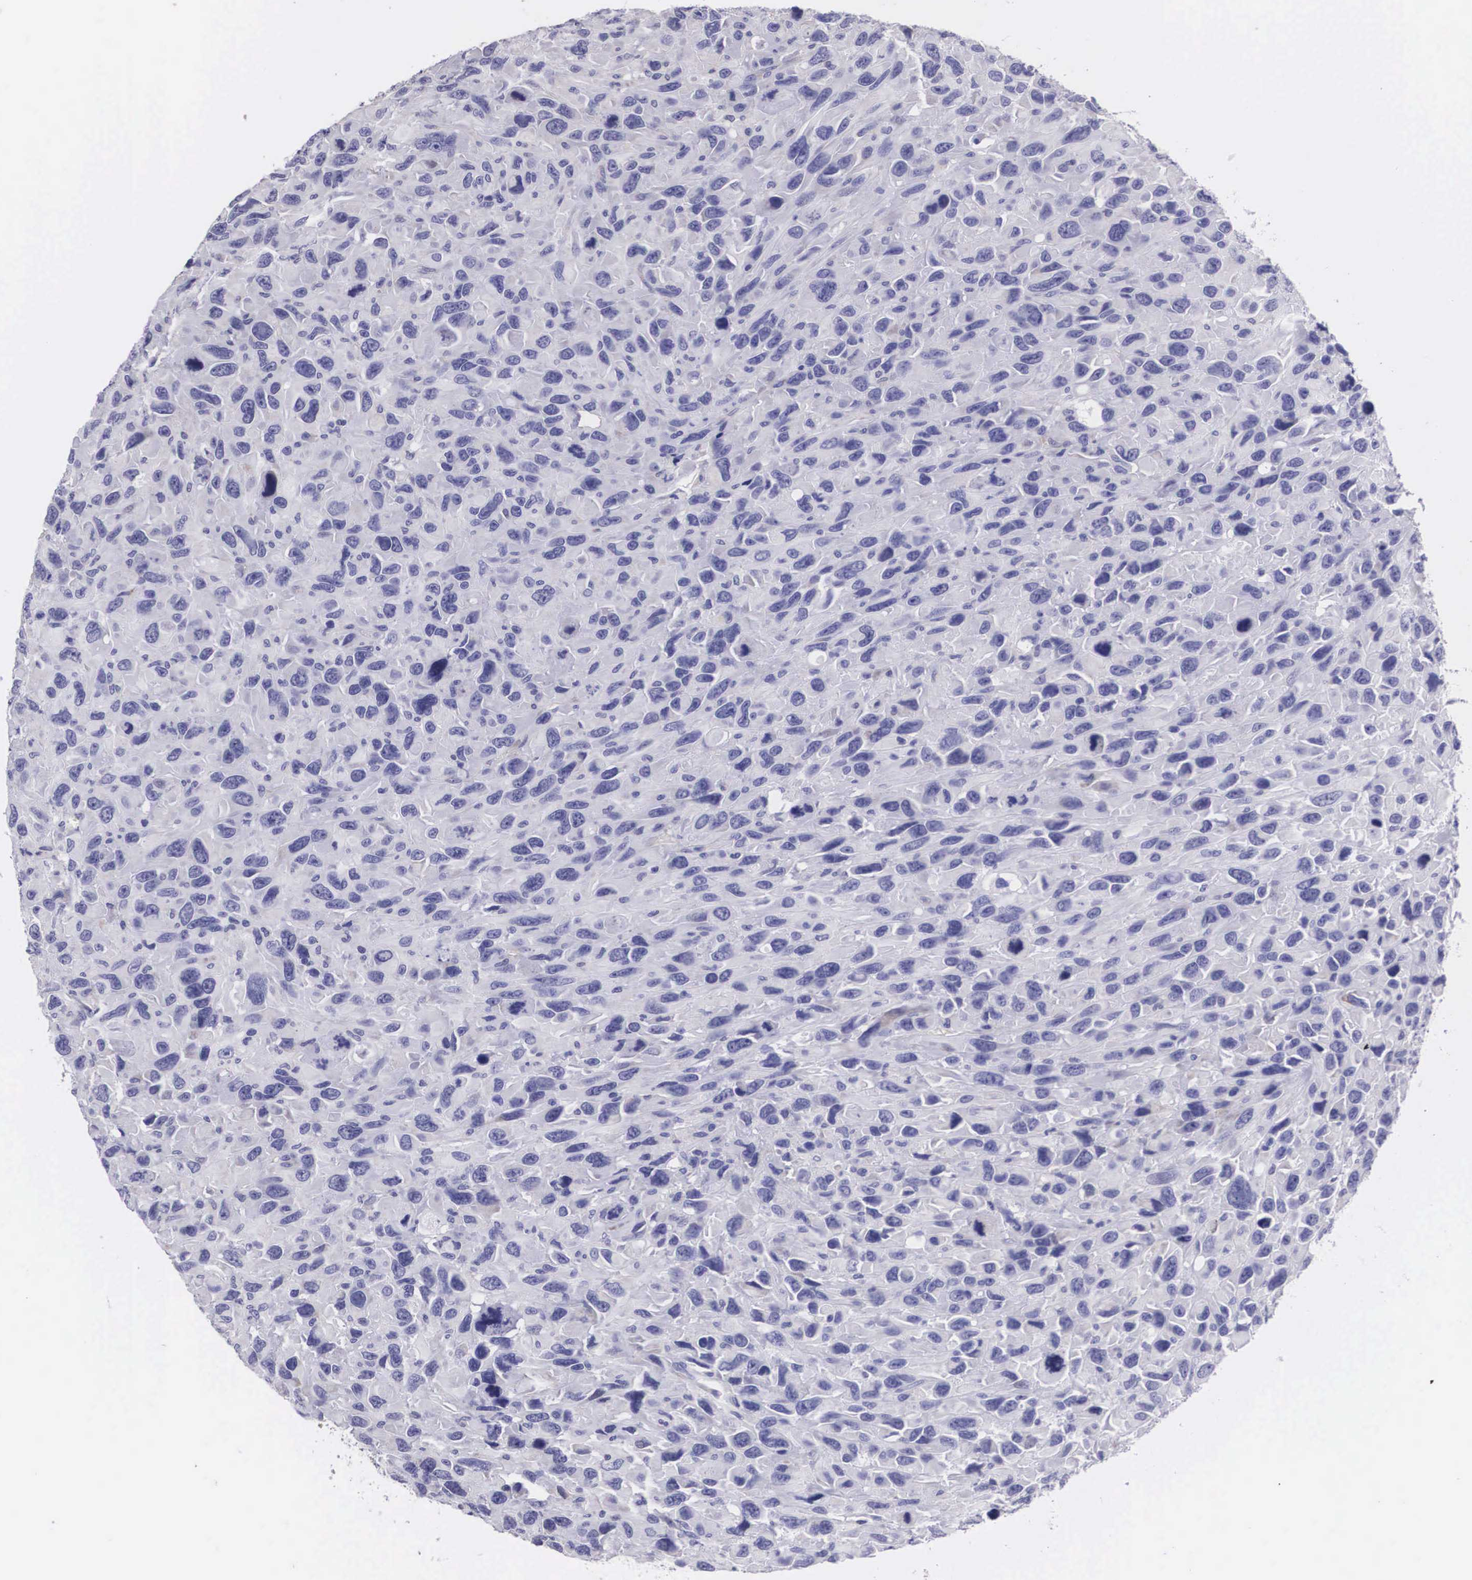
{"staining": {"intensity": "negative", "quantity": "none", "location": "none"}, "tissue": "renal cancer", "cell_type": "Tumor cells", "image_type": "cancer", "snomed": [{"axis": "morphology", "description": "Adenocarcinoma, NOS"}, {"axis": "topography", "description": "Kidney"}], "caption": "Immunohistochemistry (IHC) of human renal cancer (adenocarcinoma) shows no positivity in tumor cells. (DAB immunohistochemistry (IHC), high magnification).", "gene": "ARG2", "patient": {"sex": "male", "age": 79}}